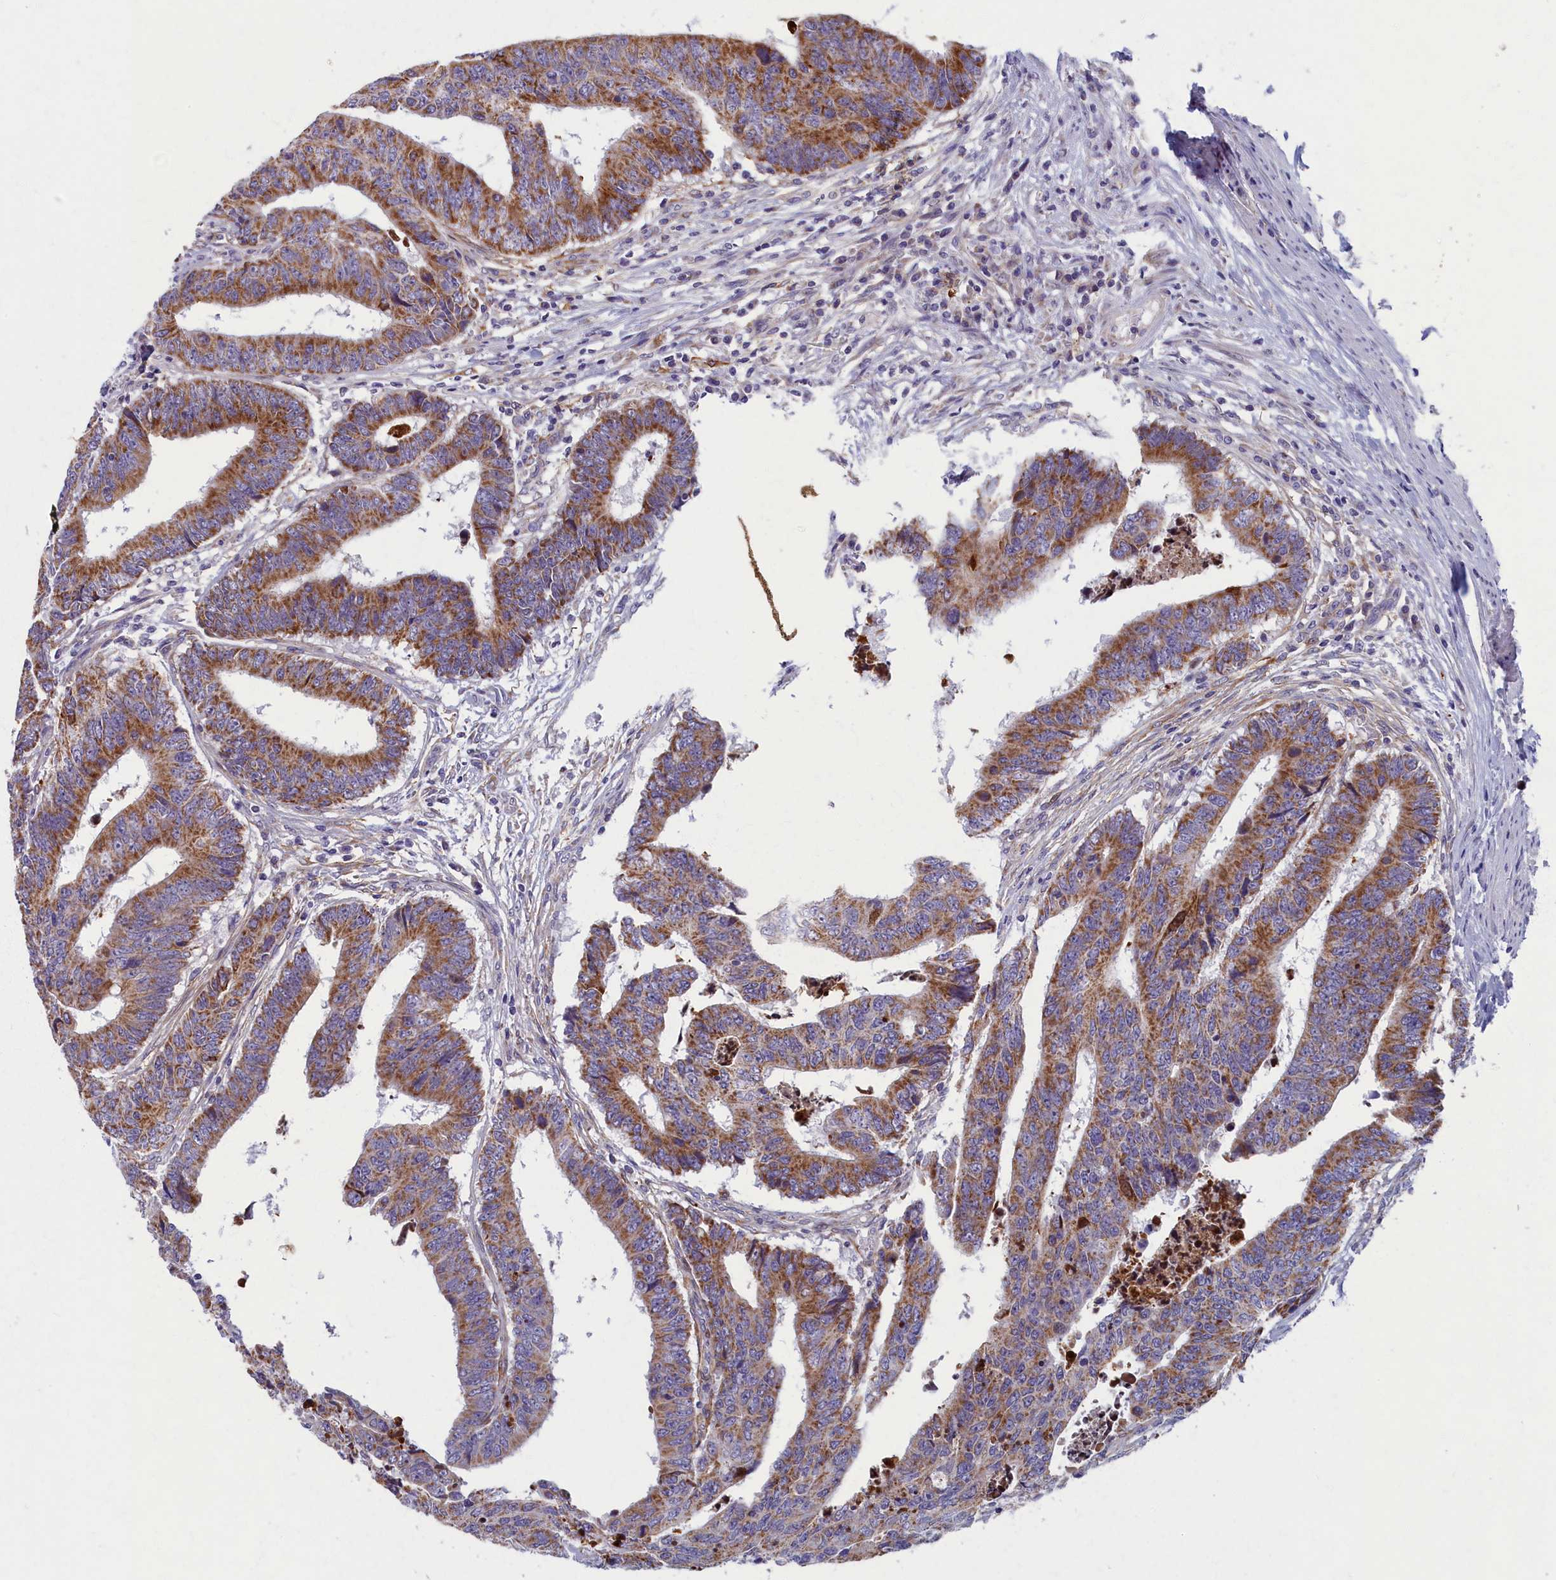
{"staining": {"intensity": "moderate", "quantity": ">75%", "location": "cytoplasmic/membranous"}, "tissue": "colorectal cancer", "cell_type": "Tumor cells", "image_type": "cancer", "snomed": [{"axis": "morphology", "description": "Adenocarcinoma, NOS"}, {"axis": "topography", "description": "Rectum"}], "caption": "Moderate cytoplasmic/membranous protein positivity is appreciated in approximately >75% of tumor cells in colorectal cancer.", "gene": "MRPS25", "patient": {"sex": "male", "age": 84}}